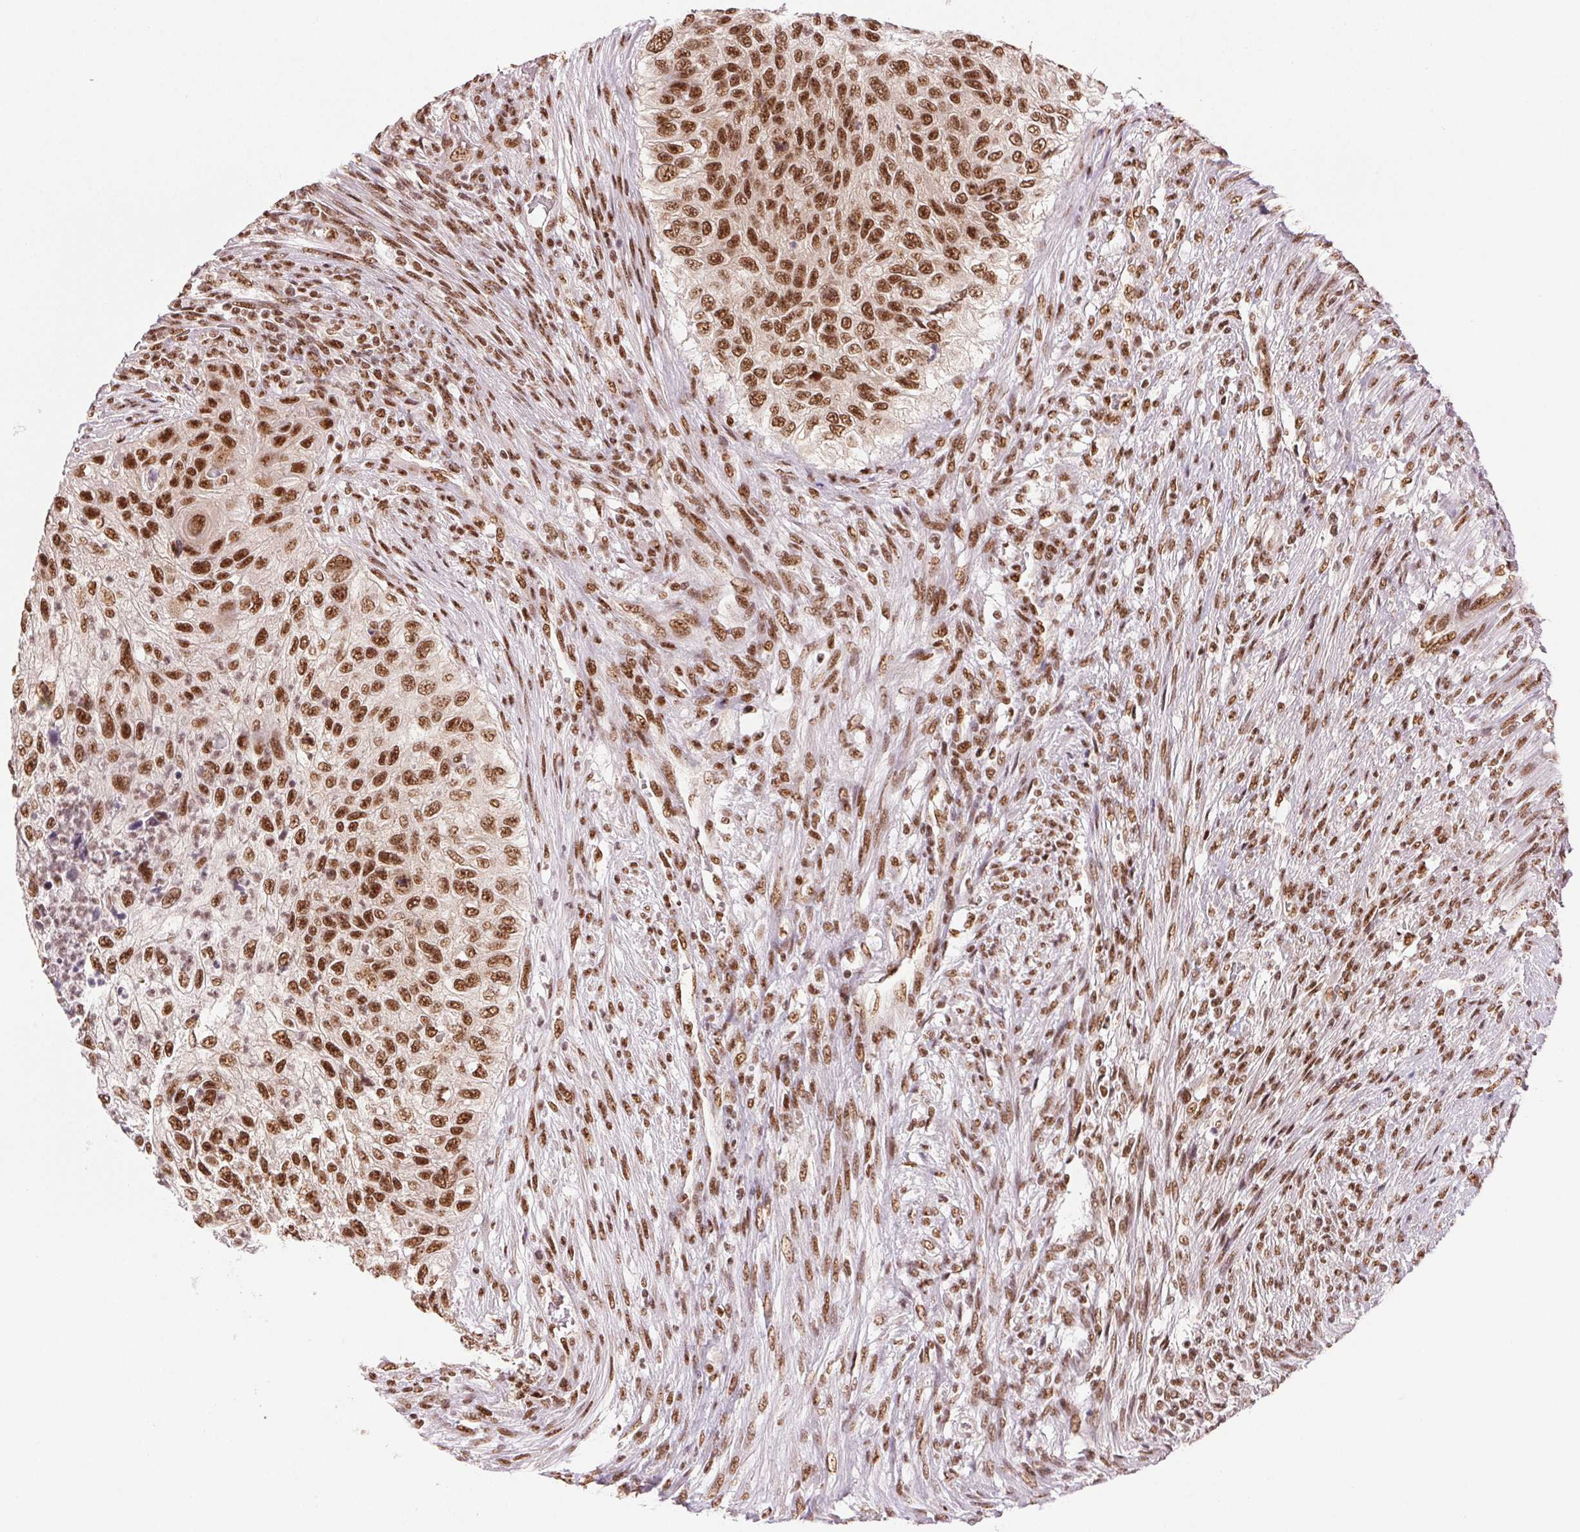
{"staining": {"intensity": "strong", "quantity": ">75%", "location": "nuclear"}, "tissue": "urothelial cancer", "cell_type": "Tumor cells", "image_type": "cancer", "snomed": [{"axis": "morphology", "description": "Urothelial carcinoma, High grade"}, {"axis": "topography", "description": "Urinary bladder"}], "caption": "IHC micrograph of neoplastic tissue: urothelial carcinoma (high-grade) stained using immunohistochemistry shows high levels of strong protein expression localized specifically in the nuclear of tumor cells, appearing as a nuclear brown color.", "gene": "IK", "patient": {"sex": "female", "age": 60}}